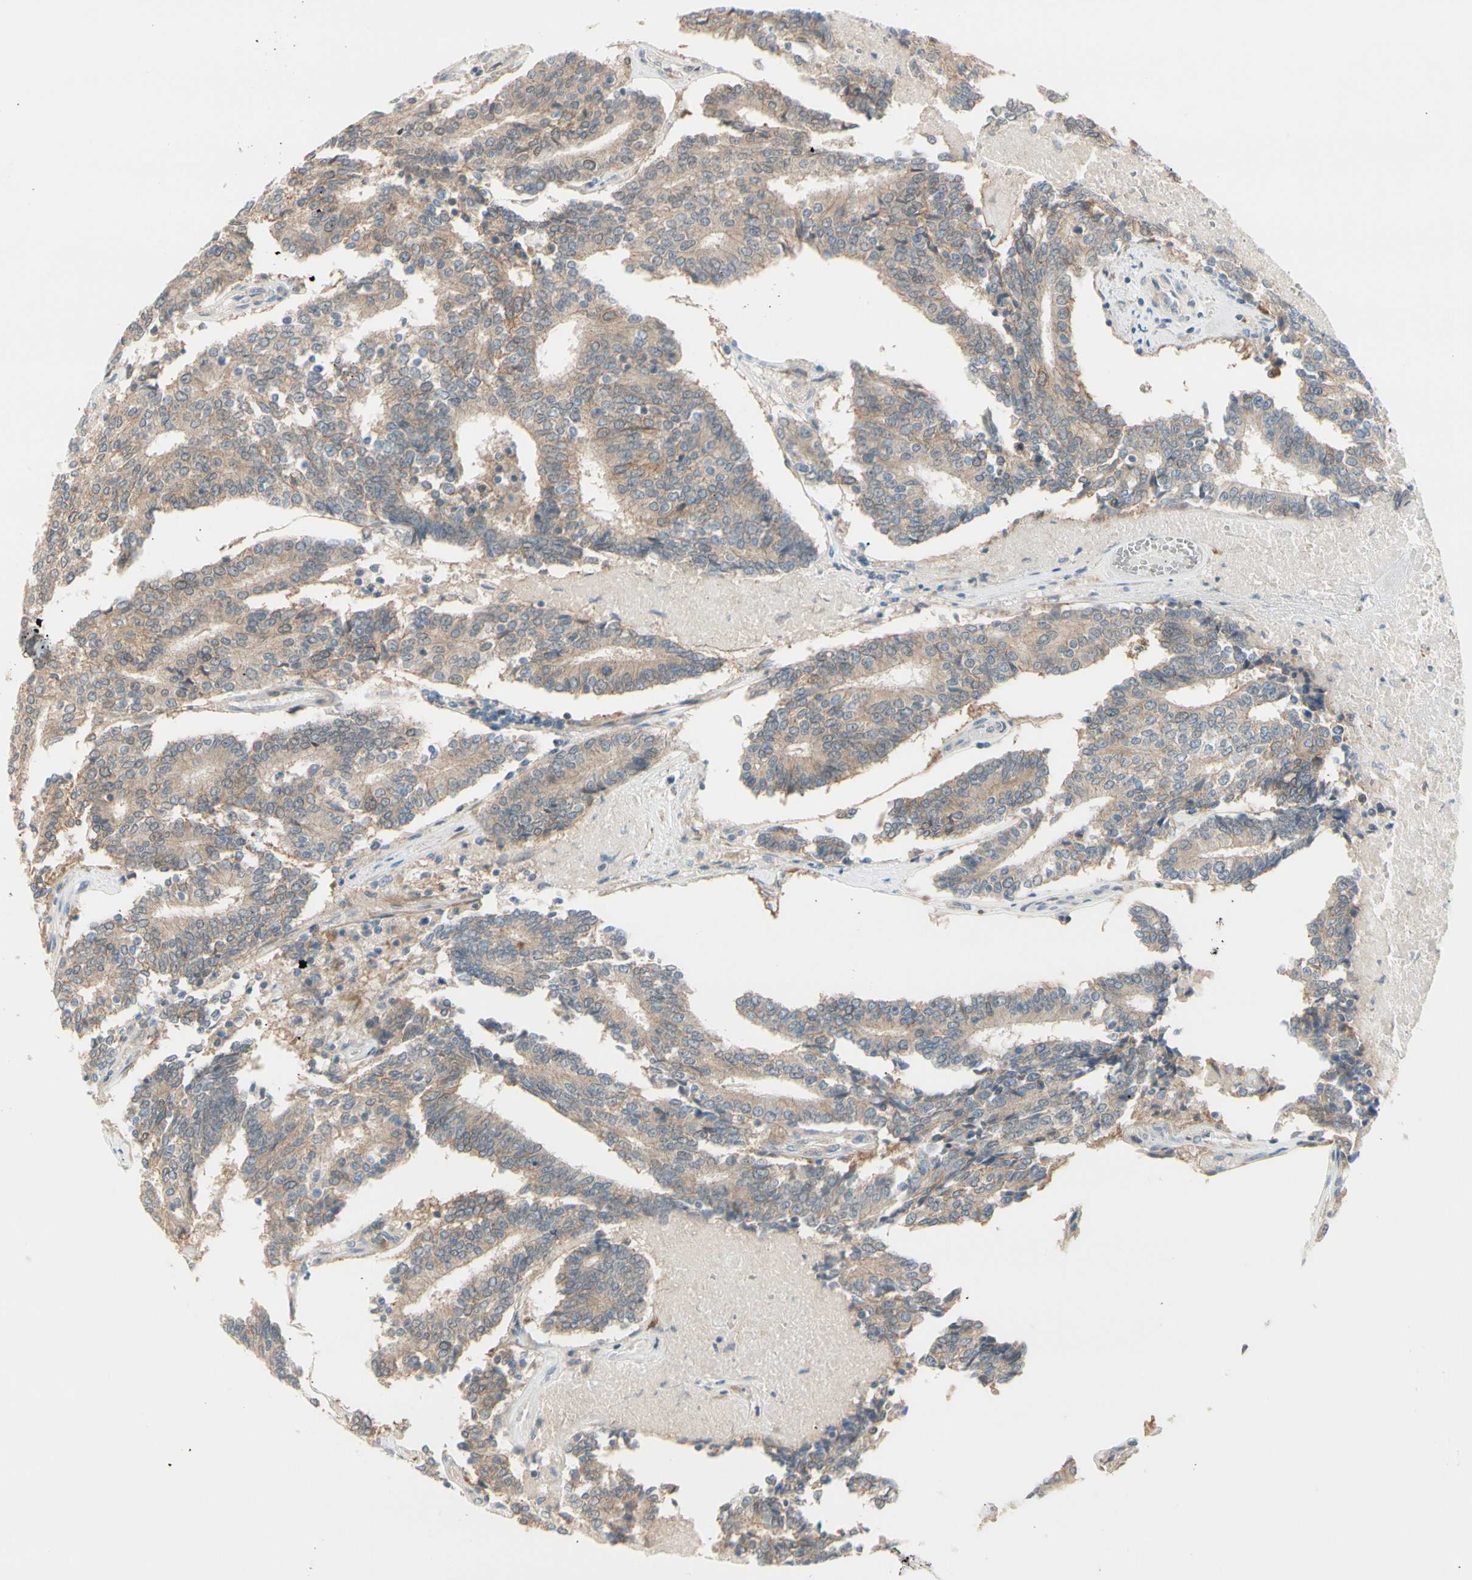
{"staining": {"intensity": "weak", "quantity": ">75%", "location": "cytoplasmic/membranous"}, "tissue": "prostate cancer", "cell_type": "Tumor cells", "image_type": "cancer", "snomed": [{"axis": "morphology", "description": "Adenocarcinoma, High grade"}, {"axis": "topography", "description": "Prostate"}], "caption": "High-power microscopy captured an IHC micrograph of prostate cancer (high-grade adenocarcinoma), revealing weak cytoplasmic/membranous expression in approximately >75% of tumor cells.", "gene": "PTTG1", "patient": {"sex": "male", "age": 55}}